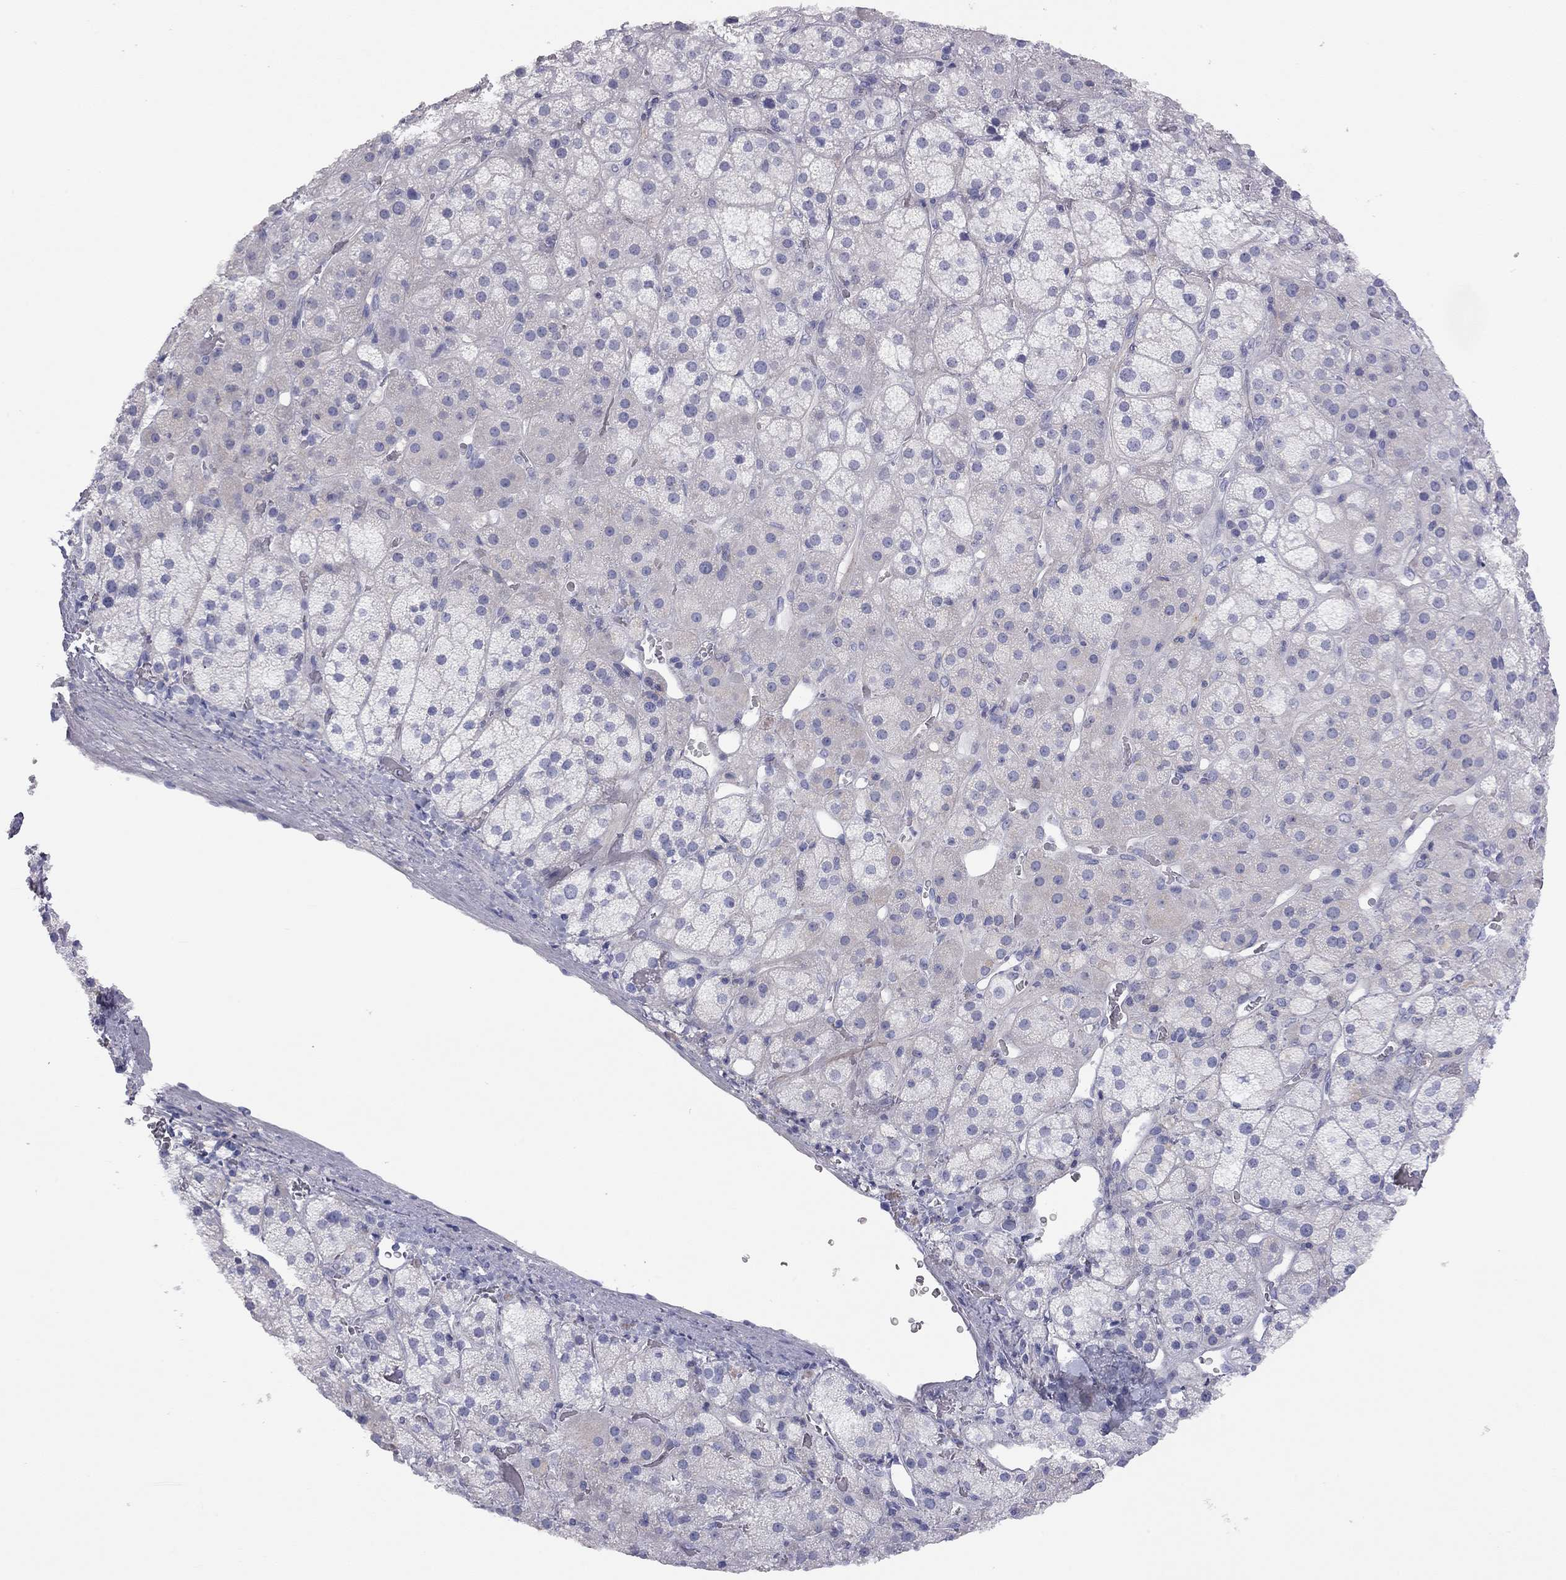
{"staining": {"intensity": "negative", "quantity": "none", "location": "none"}, "tissue": "adrenal gland", "cell_type": "Glandular cells", "image_type": "normal", "snomed": [{"axis": "morphology", "description": "Normal tissue, NOS"}, {"axis": "topography", "description": "Adrenal gland"}], "caption": "IHC histopathology image of unremarkable adrenal gland: human adrenal gland stained with DAB reveals no significant protein positivity in glandular cells.", "gene": "ADCYAP1", "patient": {"sex": "male", "age": 57}}